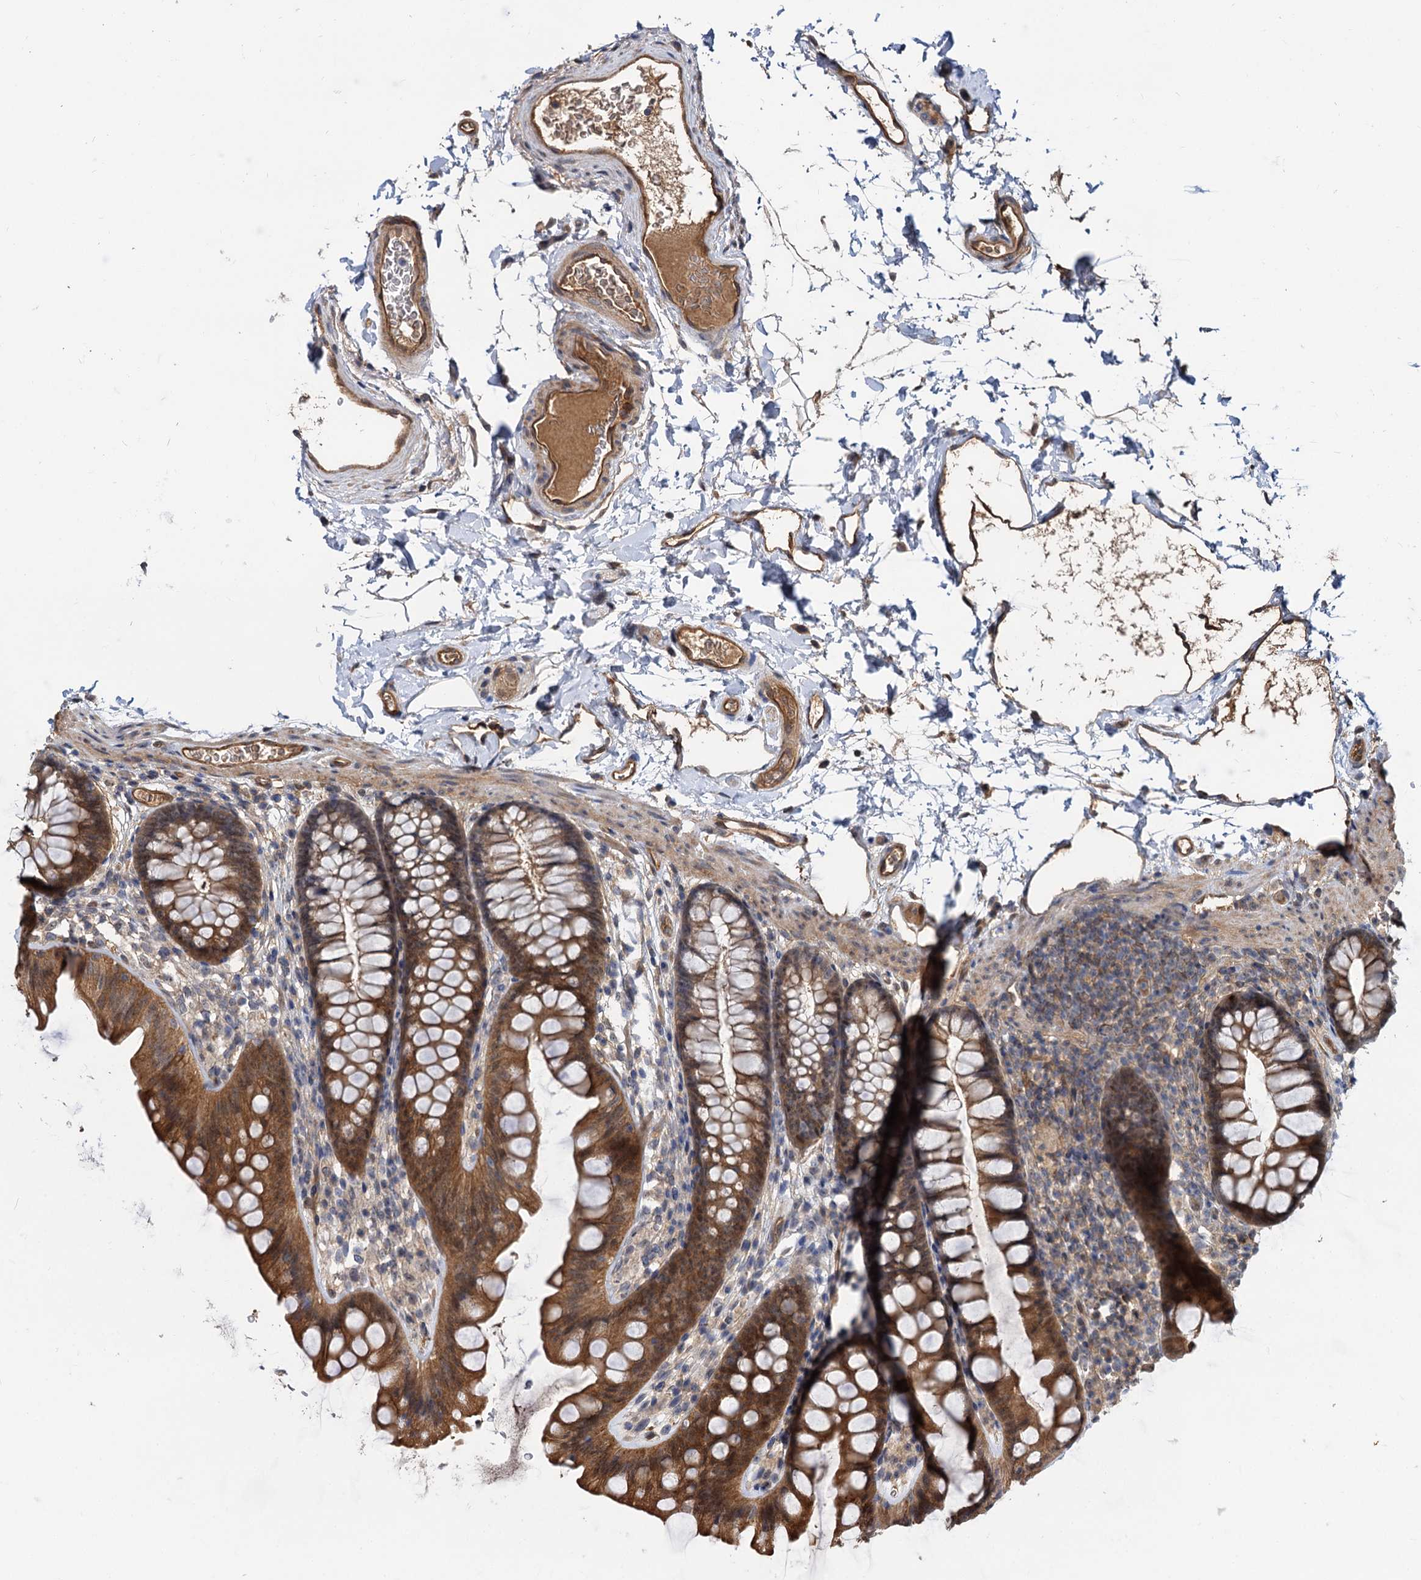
{"staining": {"intensity": "moderate", "quantity": ">75%", "location": "cytoplasmic/membranous"}, "tissue": "colon", "cell_type": "Endothelial cells", "image_type": "normal", "snomed": [{"axis": "morphology", "description": "Normal tissue, NOS"}, {"axis": "topography", "description": "Colon"}], "caption": "IHC (DAB) staining of benign human colon displays moderate cytoplasmic/membranous protein positivity in approximately >75% of endothelial cells.", "gene": "SNX15", "patient": {"sex": "female", "age": 62}}